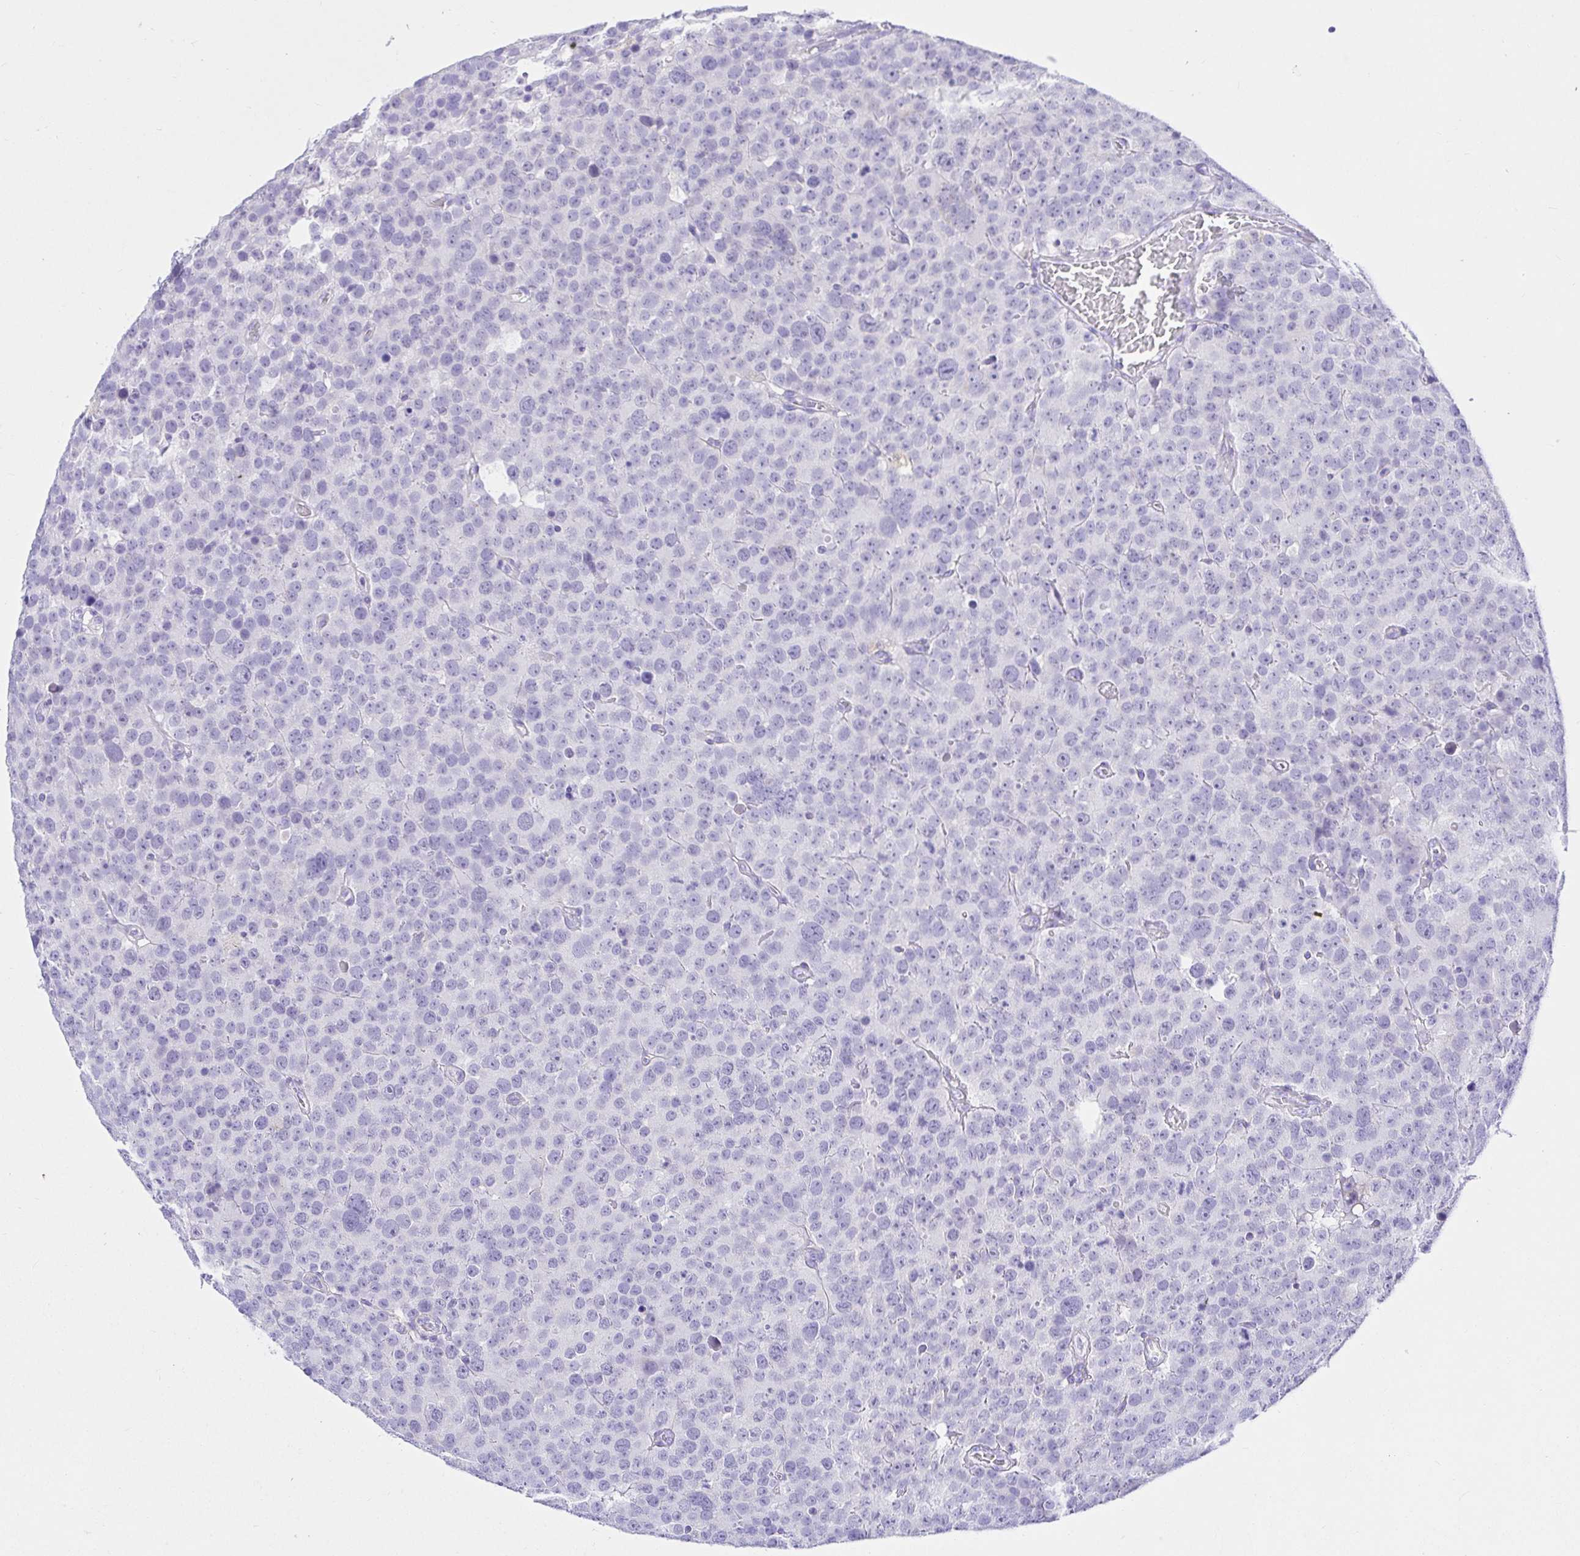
{"staining": {"intensity": "negative", "quantity": "none", "location": "none"}, "tissue": "testis cancer", "cell_type": "Tumor cells", "image_type": "cancer", "snomed": [{"axis": "morphology", "description": "Seminoma, NOS"}, {"axis": "topography", "description": "Testis"}], "caption": "Tumor cells show no significant staining in seminoma (testis).", "gene": "BACE2", "patient": {"sex": "male", "age": 71}}